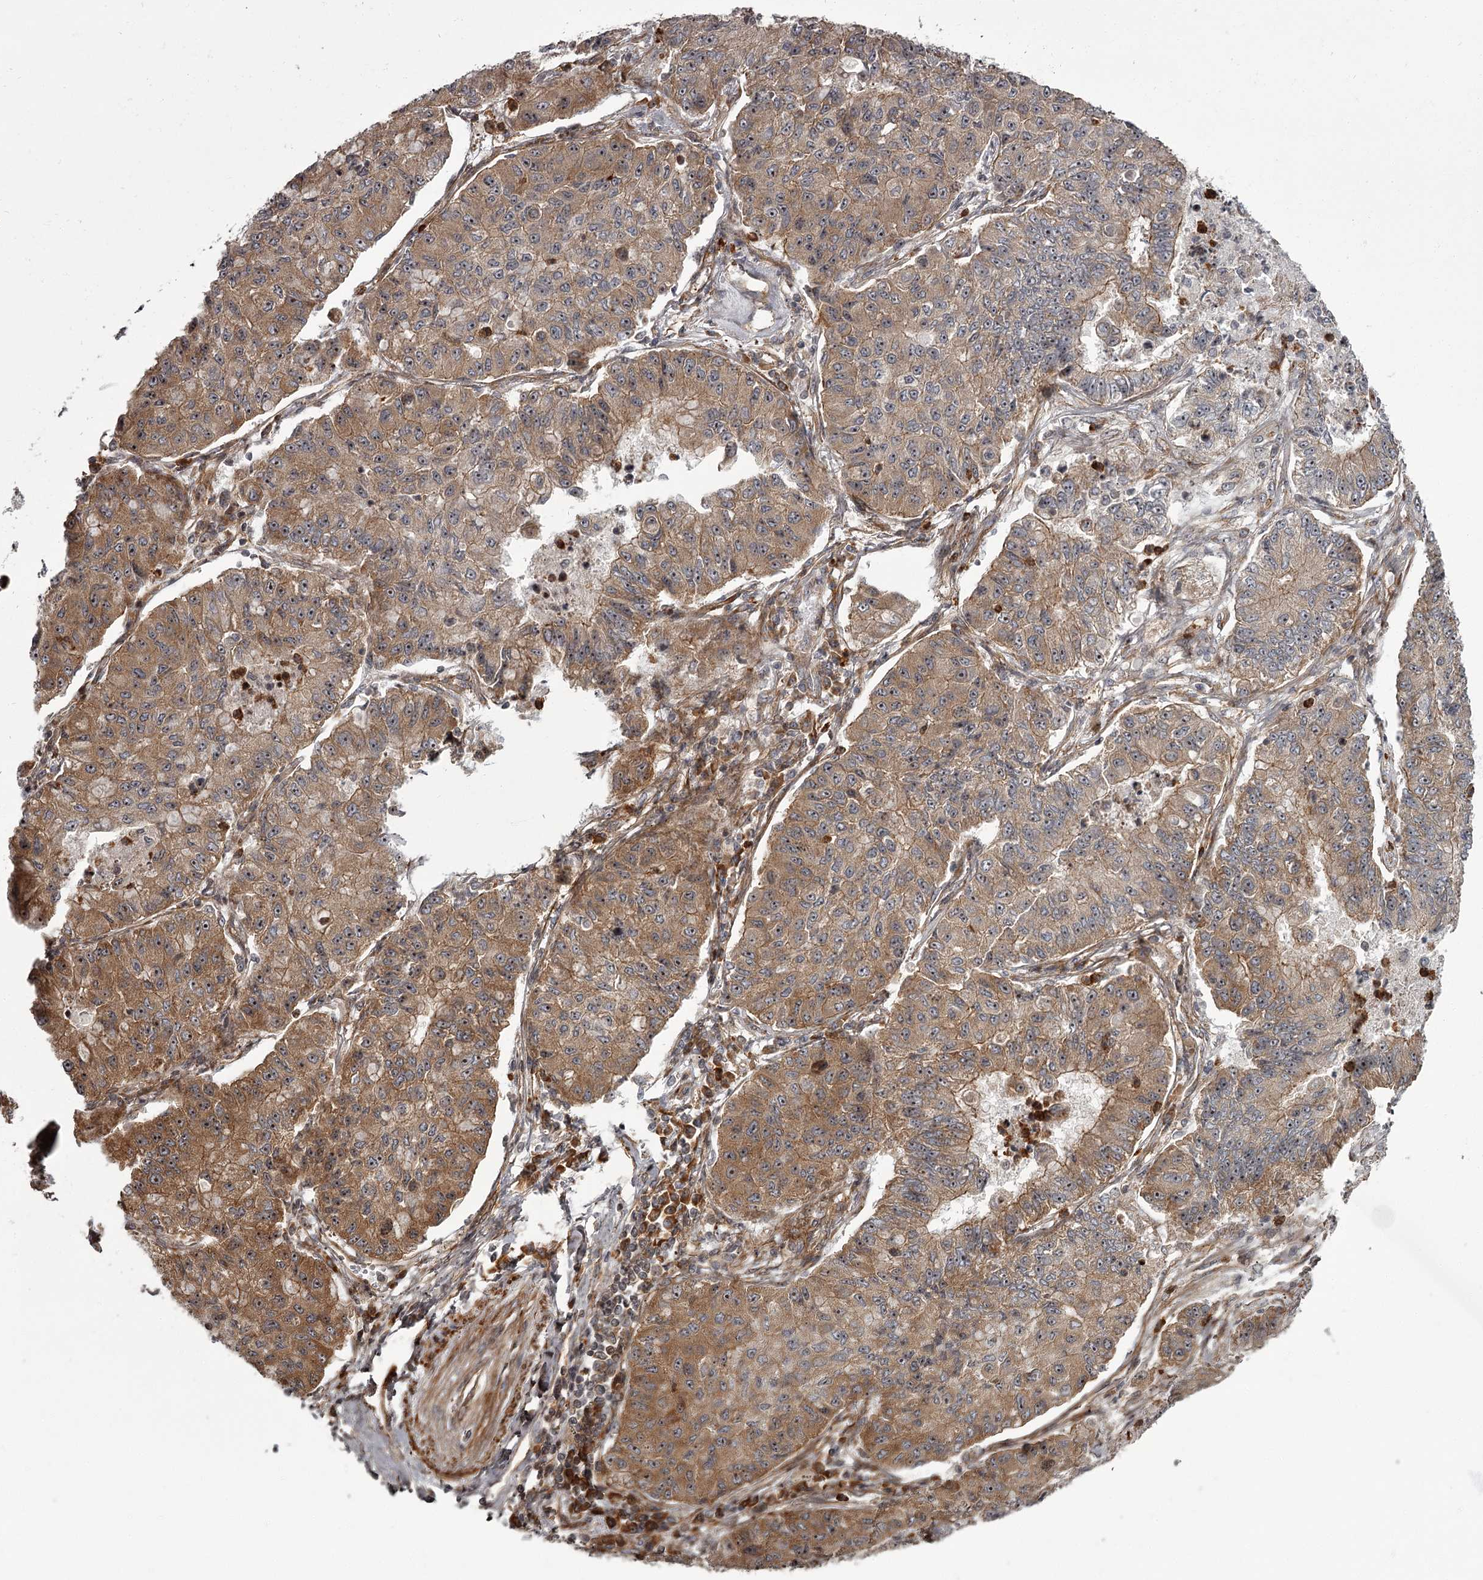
{"staining": {"intensity": "moderate", "quantity": ">75%", "location": "cytoplasmic/membranous,nuclear"}, "tissue": "lung cancer", "cell_type": "Tumor cells", "image_type": "cancer", "snomed": [{"axis": "morphology", "description": "Squamous cell carcinoma, NOS"}, {"axis": "topography", "description": "Lung"}], "caption": "Moderate cytoplasmic/membranous and nuclear protein positivity is seen in about >75% of tumor cells in lung squamous cell carcinoma.", "gene": "THAP9", "patient": {"sex": "male", "age": 74}}